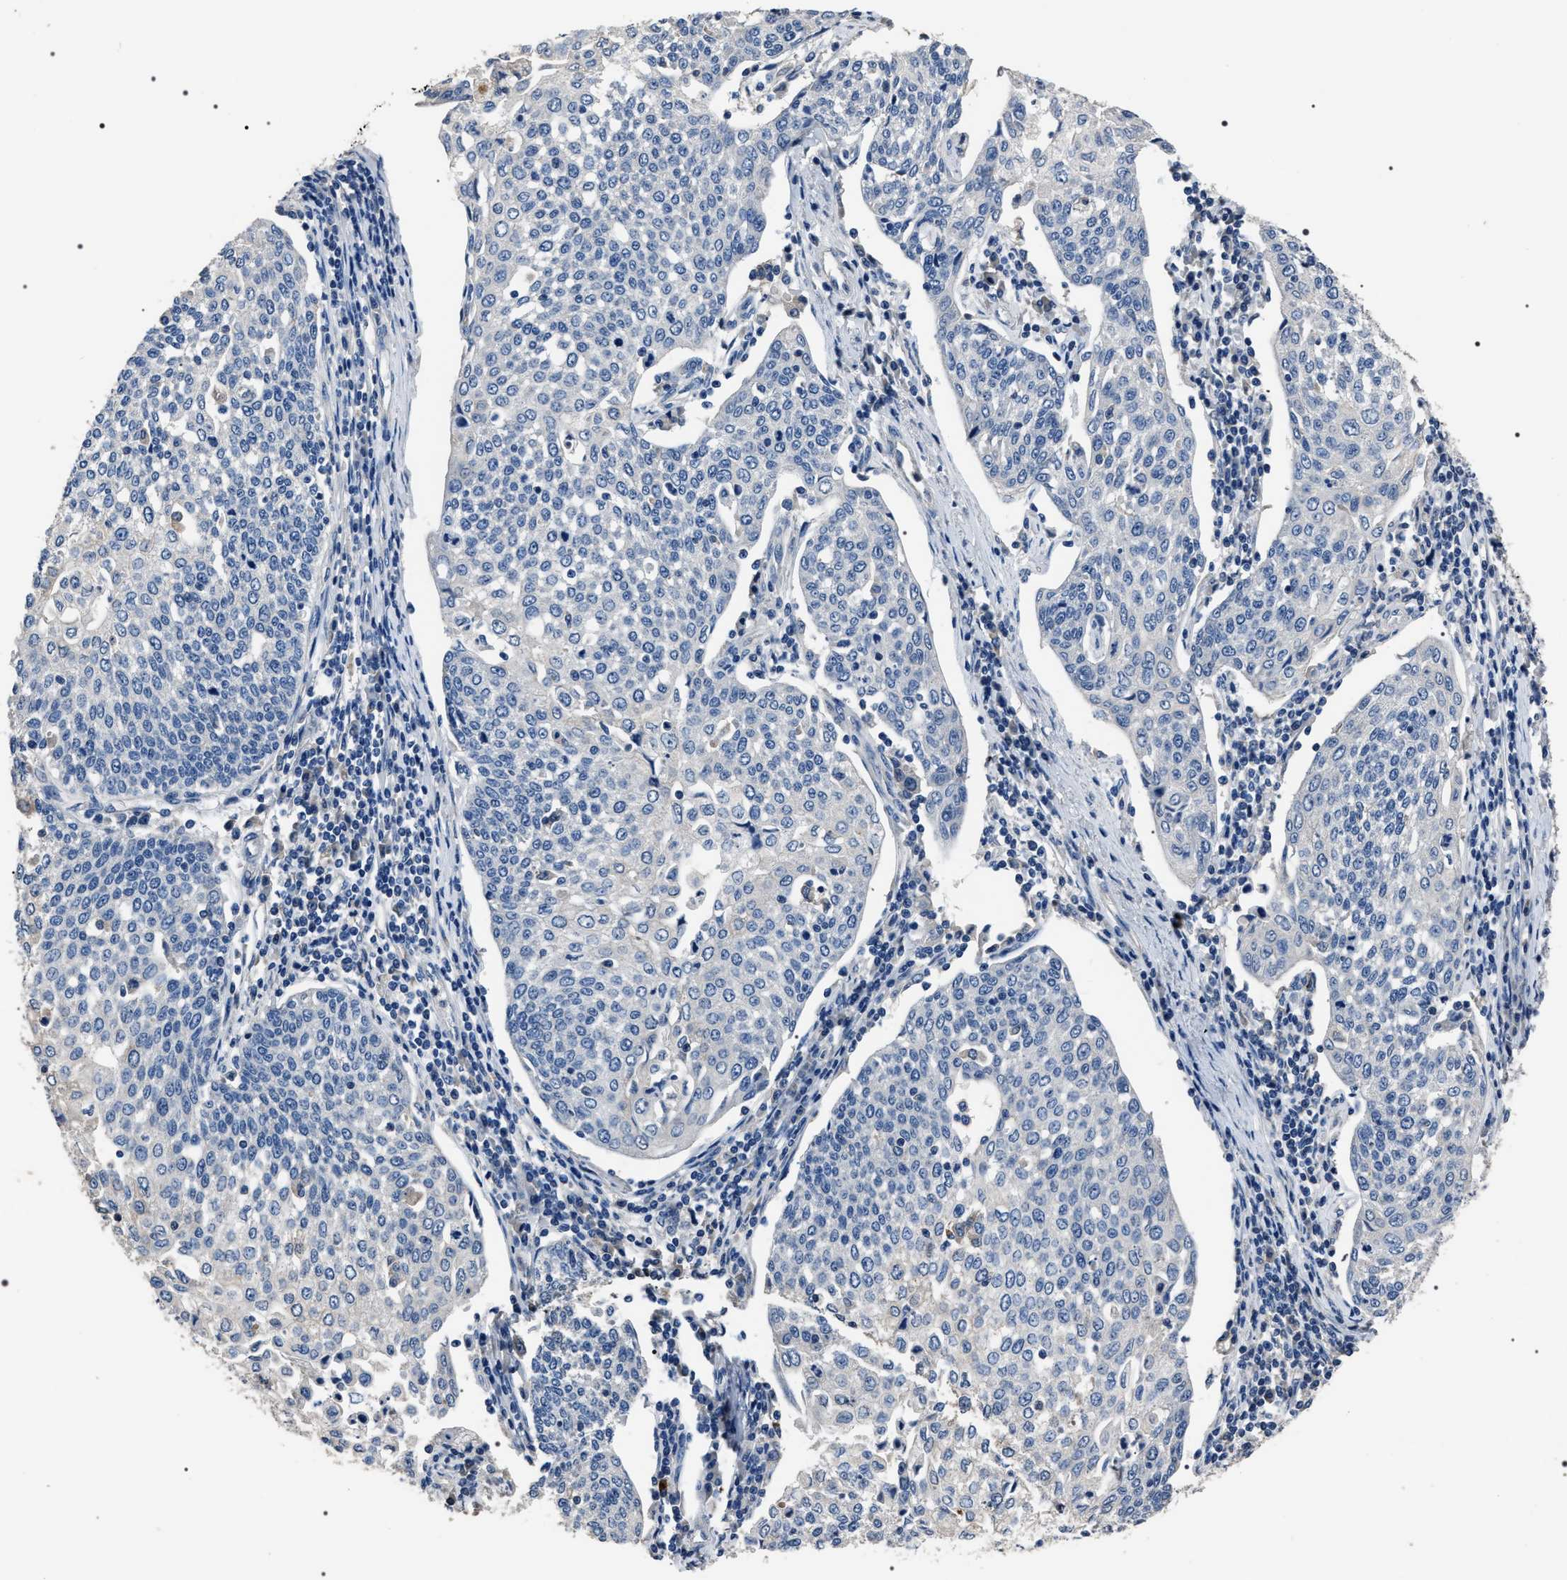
{"staining": {"intensity": "negative", "quantity": "none", "location": "none"}, "tissue": "cervical cancer", "cell_type": "Tumor cells", "image_type": "cancer", "snomed": [{"axis": "morphology", "description": "Squamous cell carcinoma, NOS"}, {"axis": "topography", "description": "Cervix"}], "caption": "This is an immunohistochemistry histopathology image of squamous cell carcinoma (cervical). There is no positivity in tumor cells.", "gene": "TRIM54", "patient": {"sex": "female", "age": 34}}